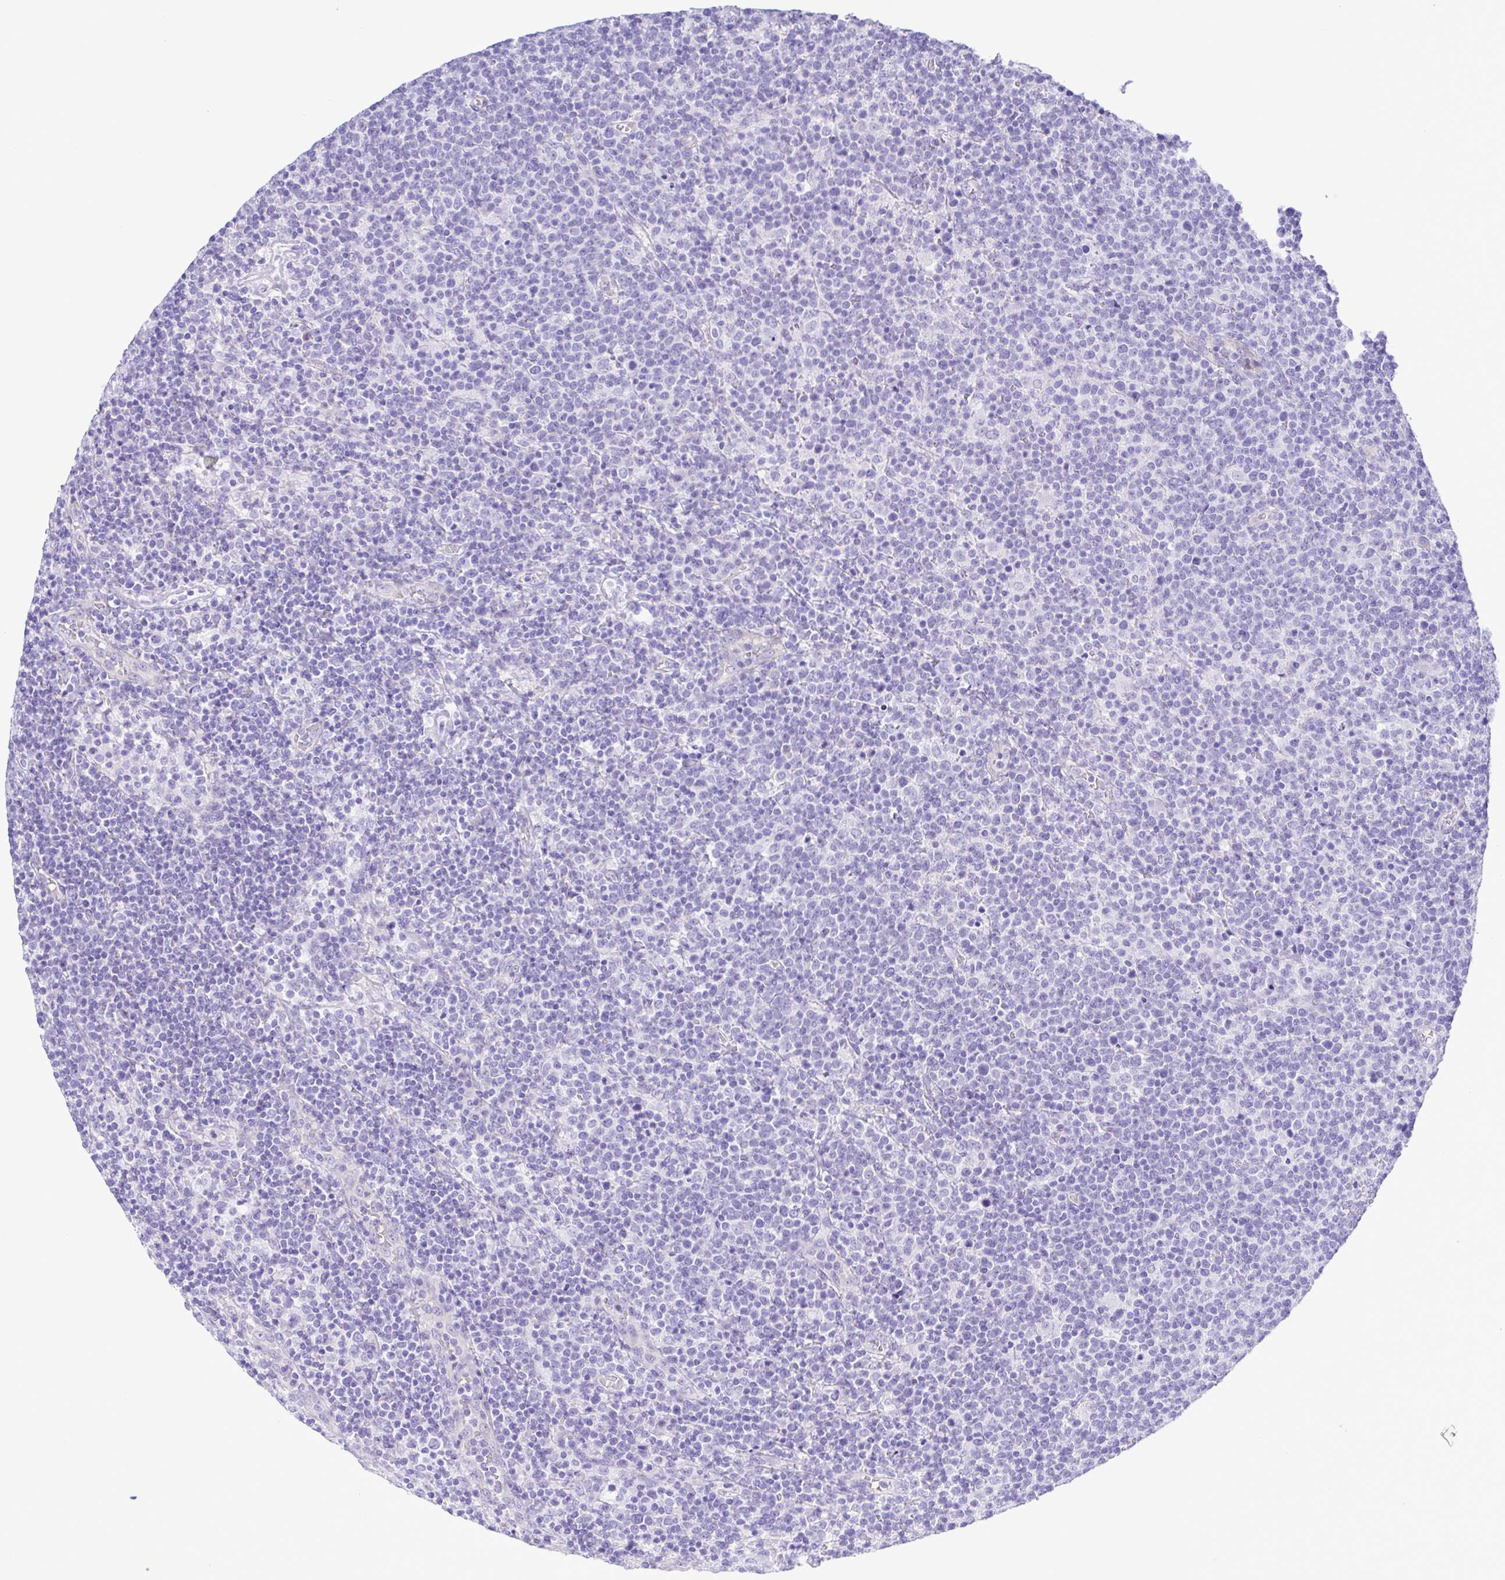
{"staining": {"intensity": "negative", "quantity": "none", "location": "none"}, "tissue": "lymphoma", "cell_type": "Tumor cells", "image_type": "cancer", "snomed": [{"axis": "morphology", "description": "Malignant lymphoma, non-Hodgkin's type, High grade"}, {"axis": "topography", "description": "Lymph node"}], "caption": "The photomicrograph exhibits no significant positivity in tumor cells of malignant lymphoma, non-Hodgkin's type (high-grade).", "gene": "CYP11A1", "patient": {"sex": "male", "age": 61}}